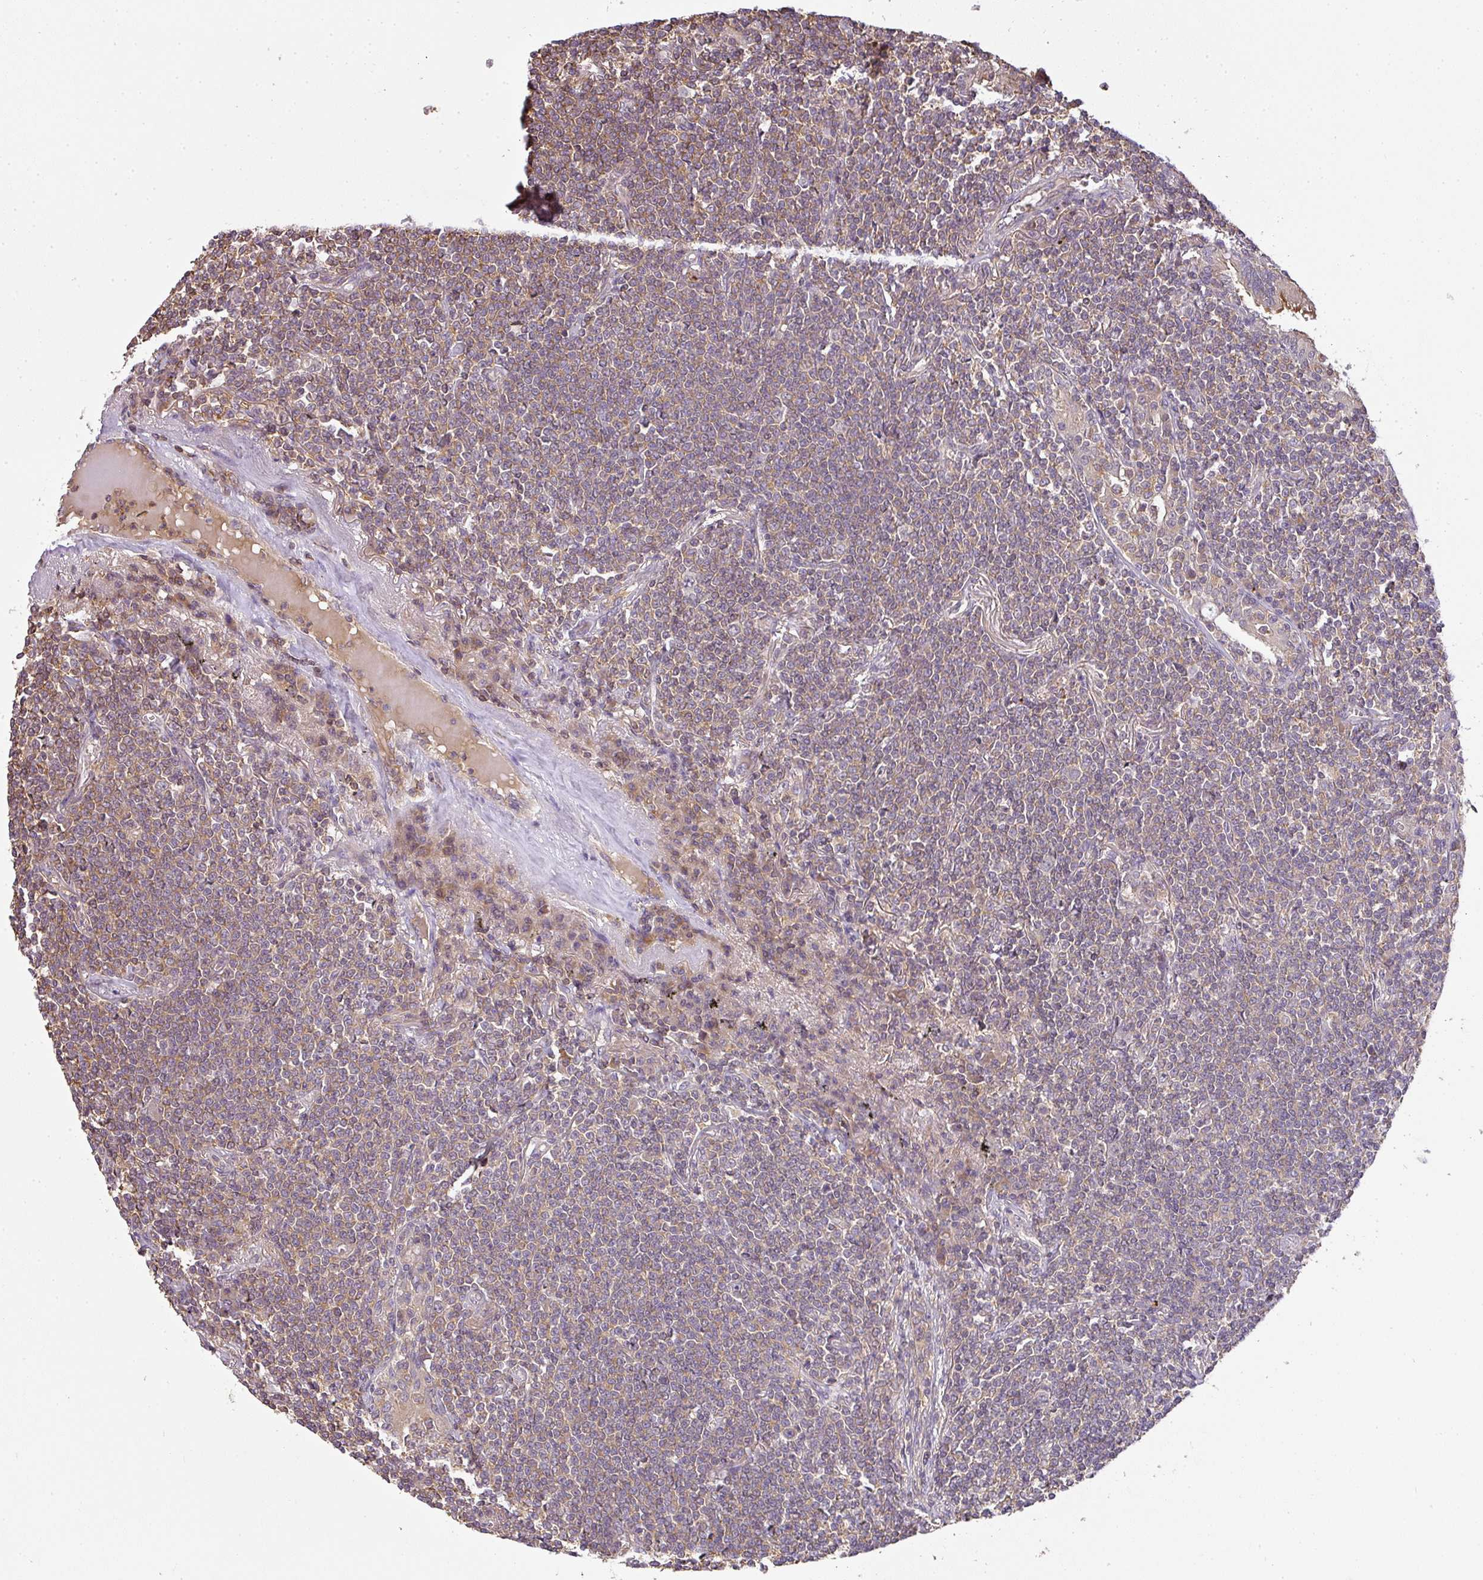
{"staining": {"intensity": "weak", "quantity": ">75%", "location": "cytoplasmic/membranous"}, "tissue": "lymphoma", "cell_type": "Tumor cells", "image_type": "cancer", "snomed": [{"axis": "morphology", "description": "Malignant lymphoma, non-Hodgkin's type, Low grade"}, {"axis": "topography", "description": "Lung"}], "caption": "There is low levels of weak cytoplasmic/membranous expression in tumor cells of lymphoma, as demonstrated by immunohistochemical staining (brown color).", "gene": "TCL1B", "patient": {"sex": "female", "age": 71}}